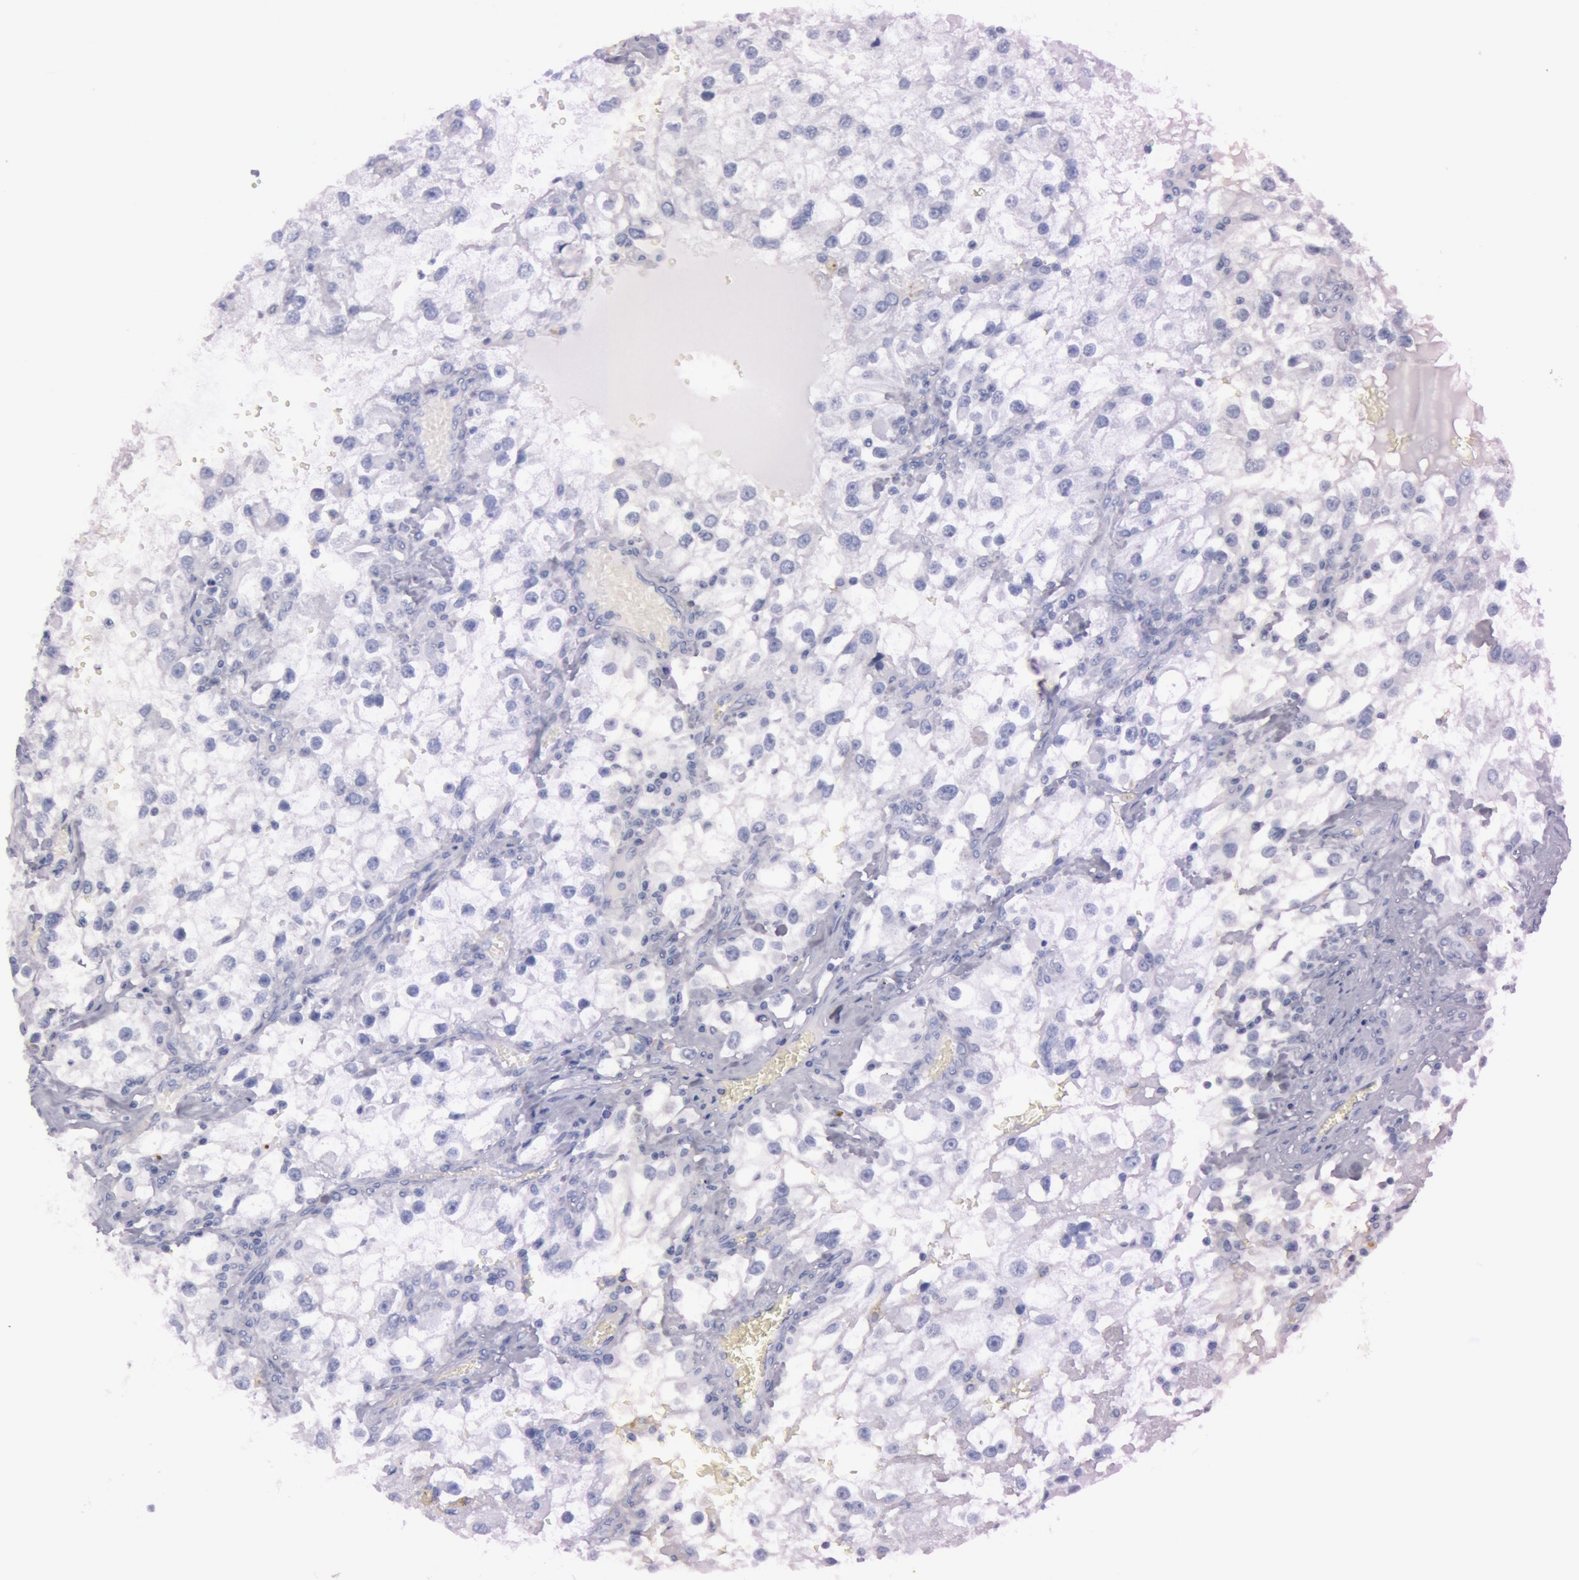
{"staining": {"intensity": "negative", "quantity": "none", "location": "none"}, "tissue": "renal cancer", "cell_type": "Tumor cells", "image_type": "cancer", "snomed": [{"axis": "morphology", "description": "Adenocarcinoma, NOS"}, {"axis": "topography", "description": "Kidney"}], "caption": "Tumor cells show no significant staining in adenocarcinoma (renal). The staining was performed using DAB to visualize the protein expression in brown, while the nuclei were stained in blue with hematoxylin (Magnification: 20x).", "gene": "S100A7", "patient": {"sex": "female", "age": 52}}